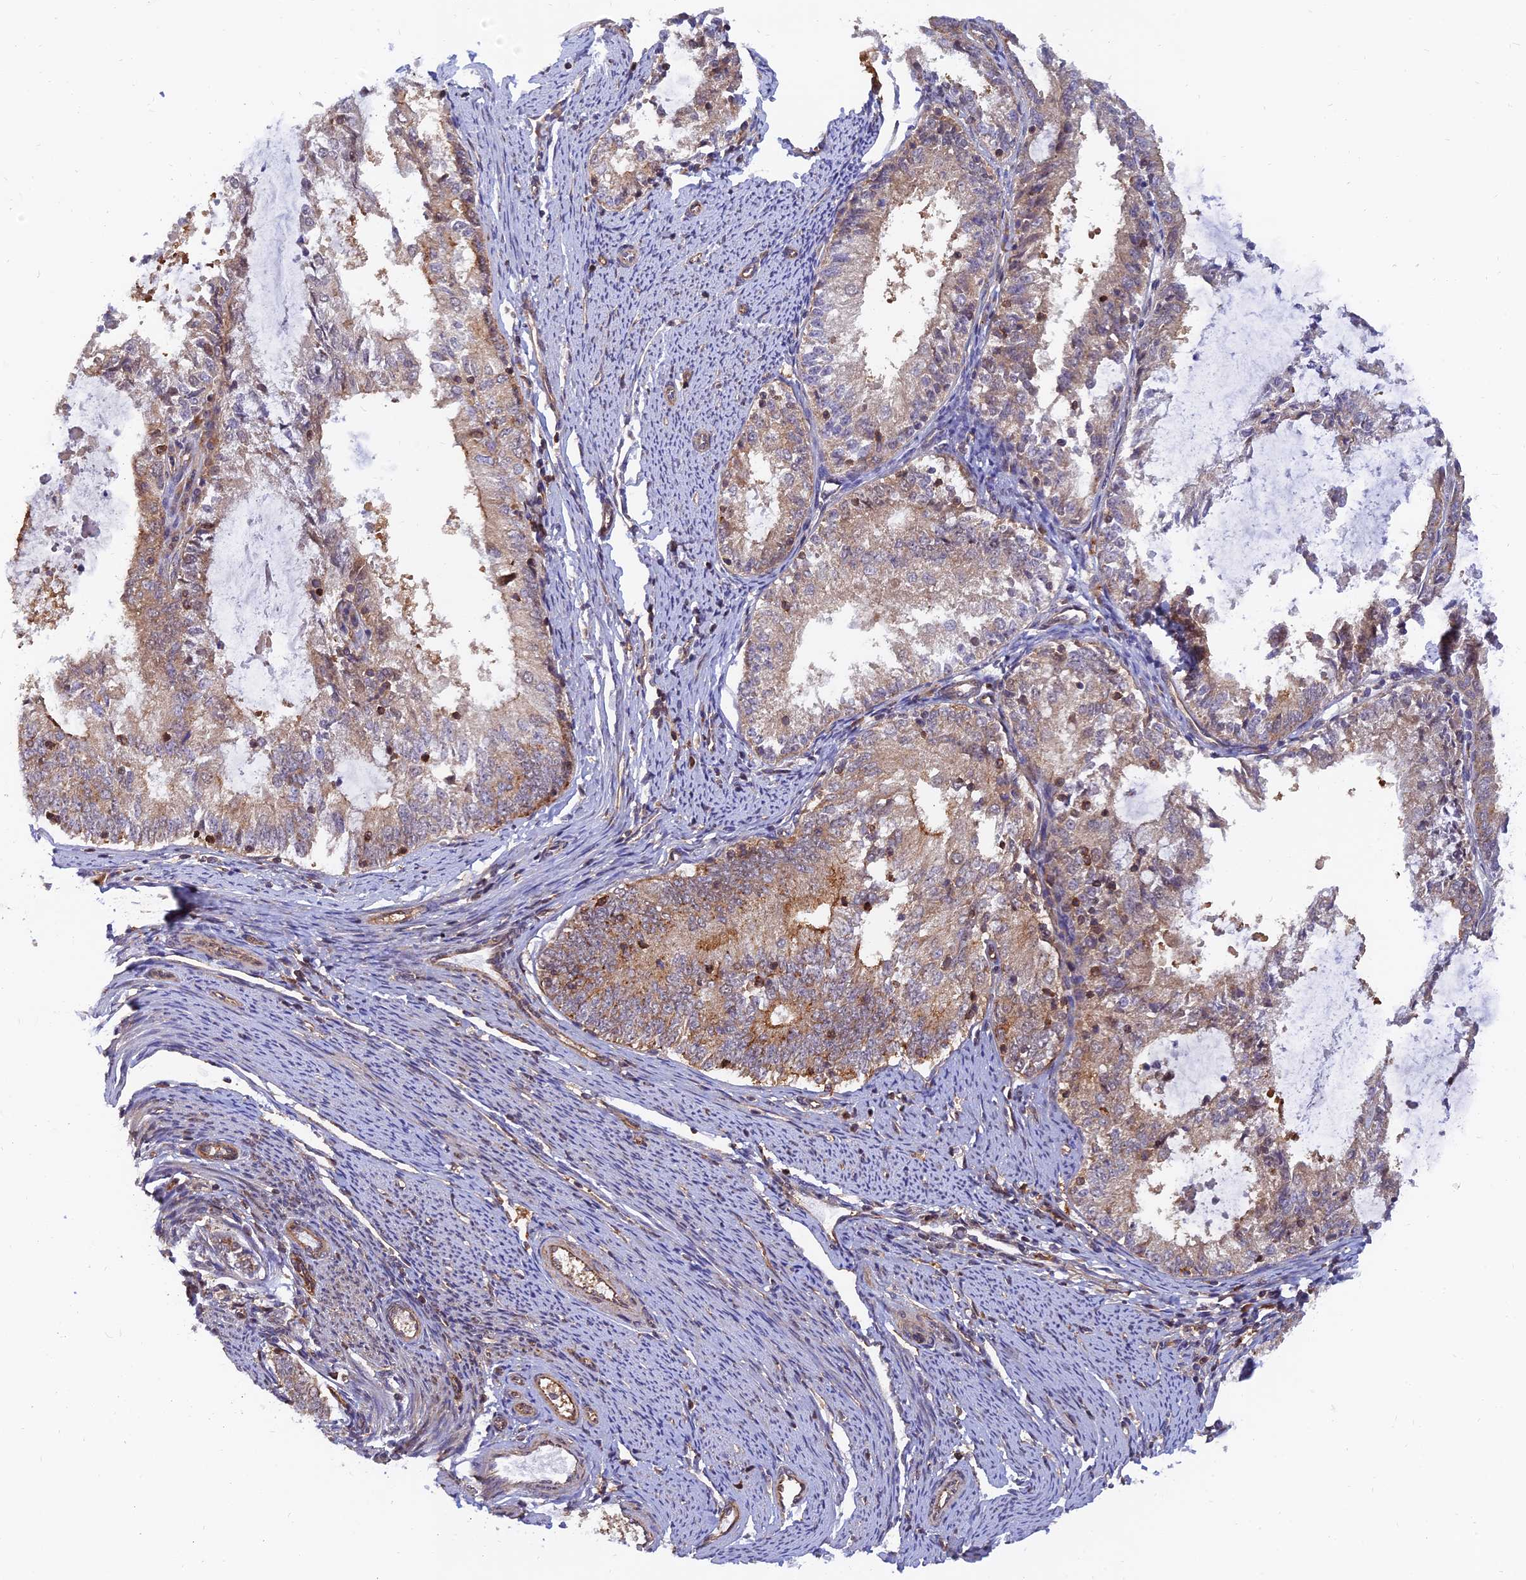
{"staining": {"intensity": "moderate", "quantity": "<25%", "location": "cytoplasmic/membranous"}, "tissue": "endometrial cancer", "cell_type": "Tumor cells", "image_type": "cancer", "snomed": [{"axis": "morphology", "description": "Adenocarcinoma, NOS"}, {"axis": "topography", "description": "Endometrium"}], "caption": "This image displays endometrial cancer stained with IHC to label a protein in brown. The cytoplasmic/membranous of tumor cells show moderate positivity for the protein. Nuclei are counter-stained blue.", "gene": "WDR41", "patient": {"sex": "female", "age": 57}}